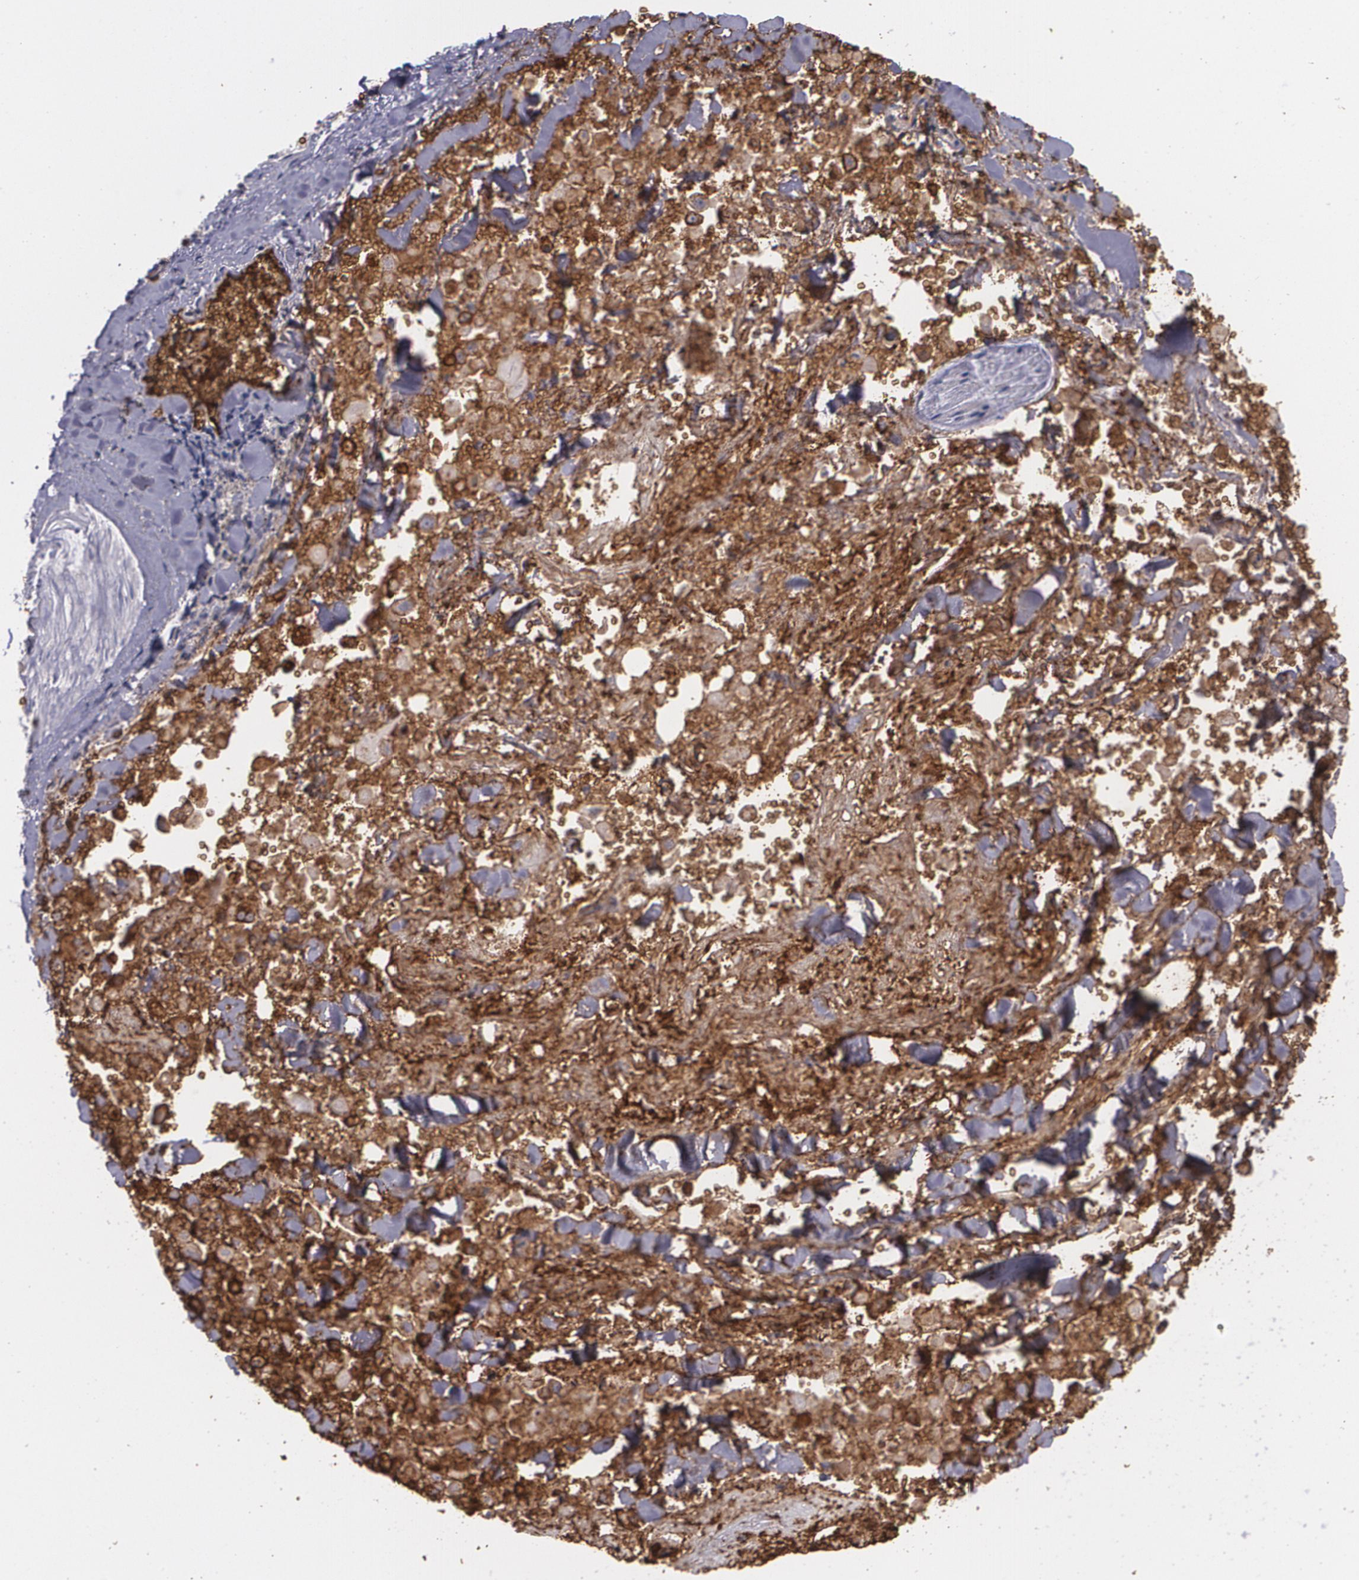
{"staining": {"intensity": "strong", "quantity": ">75%", "location": "cytoplasmic/membranous"}, "tissue": "lung cancer", "cell_type": "Tumor cells", "image_type": "cancer", "snomed": [{"axis": "morphology", "description": "Adenocarcinoma, NOS"}, {"axis": "topography", "description": "Lung"}], "caption": "Human lung adenocarcinoma stained with a protein marker demonstrates strong staining in tumor cells.", "gene": "SLC2A1", "patient": {"sex": "male", "age": 60}}